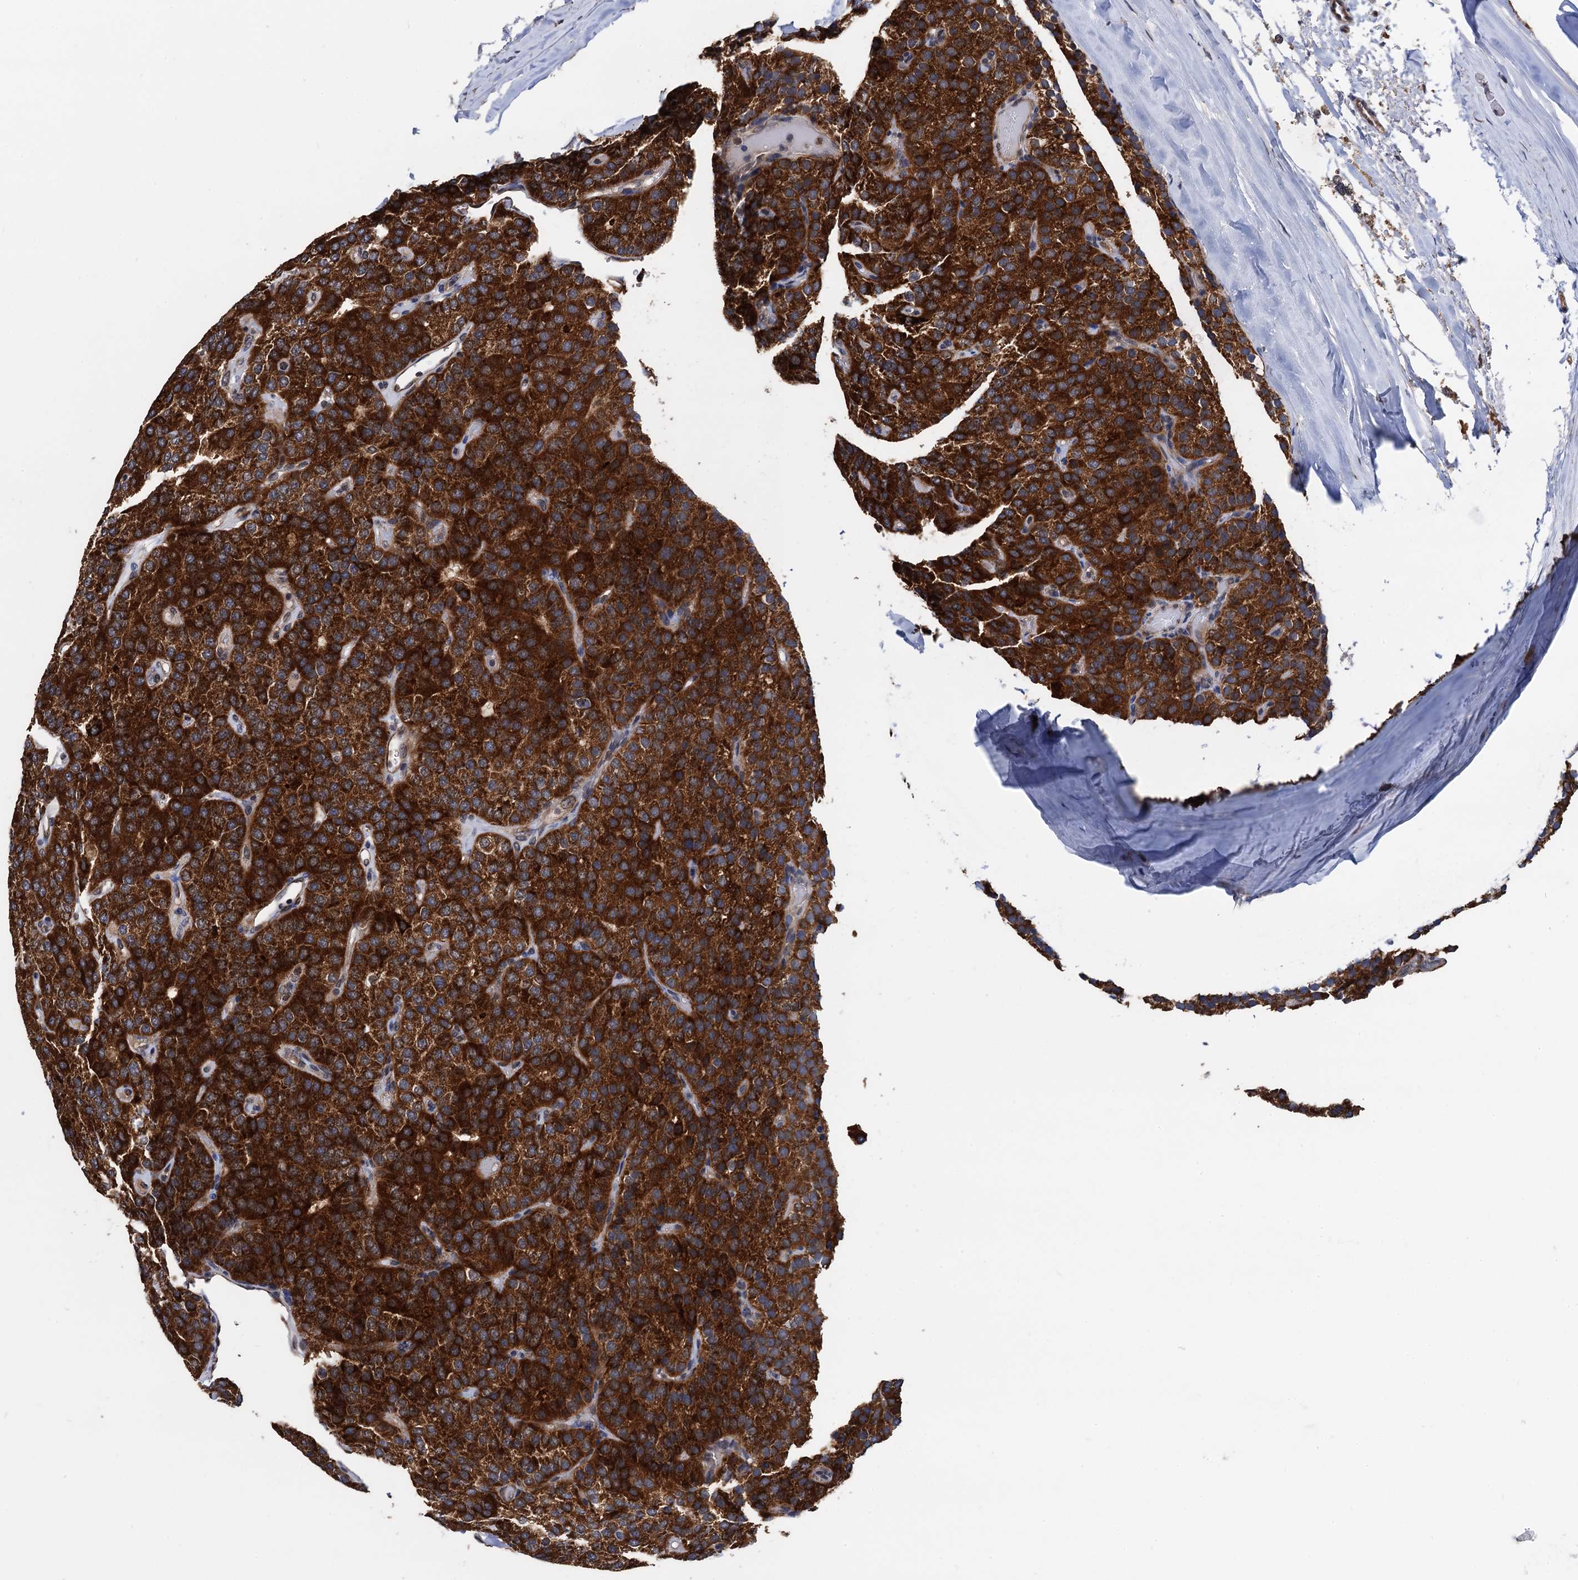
{"staining": {"intensity": "strong", "quantity": ">75%", "location": "cytoplasmic/membranous"}, "tissue": "parathyroid gland", "cell_type": "Glandular cells", "image_type": "normal", "snomed": [{"axis": "morphology", "description": "Normal tissue, NOS"}, {"axis": "morphology", "description": "Adenoma, NOS"}, {"axis": "topography", "description": "Parathyroid gland"}], "caption": "Normal parathyroid gland shows strong cytoplasmic/membranous positivity in approximately >75% of glandular cells, visualized by immunohistochemistry.", "gene": "PTCD3", "patient": {"sex": "female", "age": 86}}